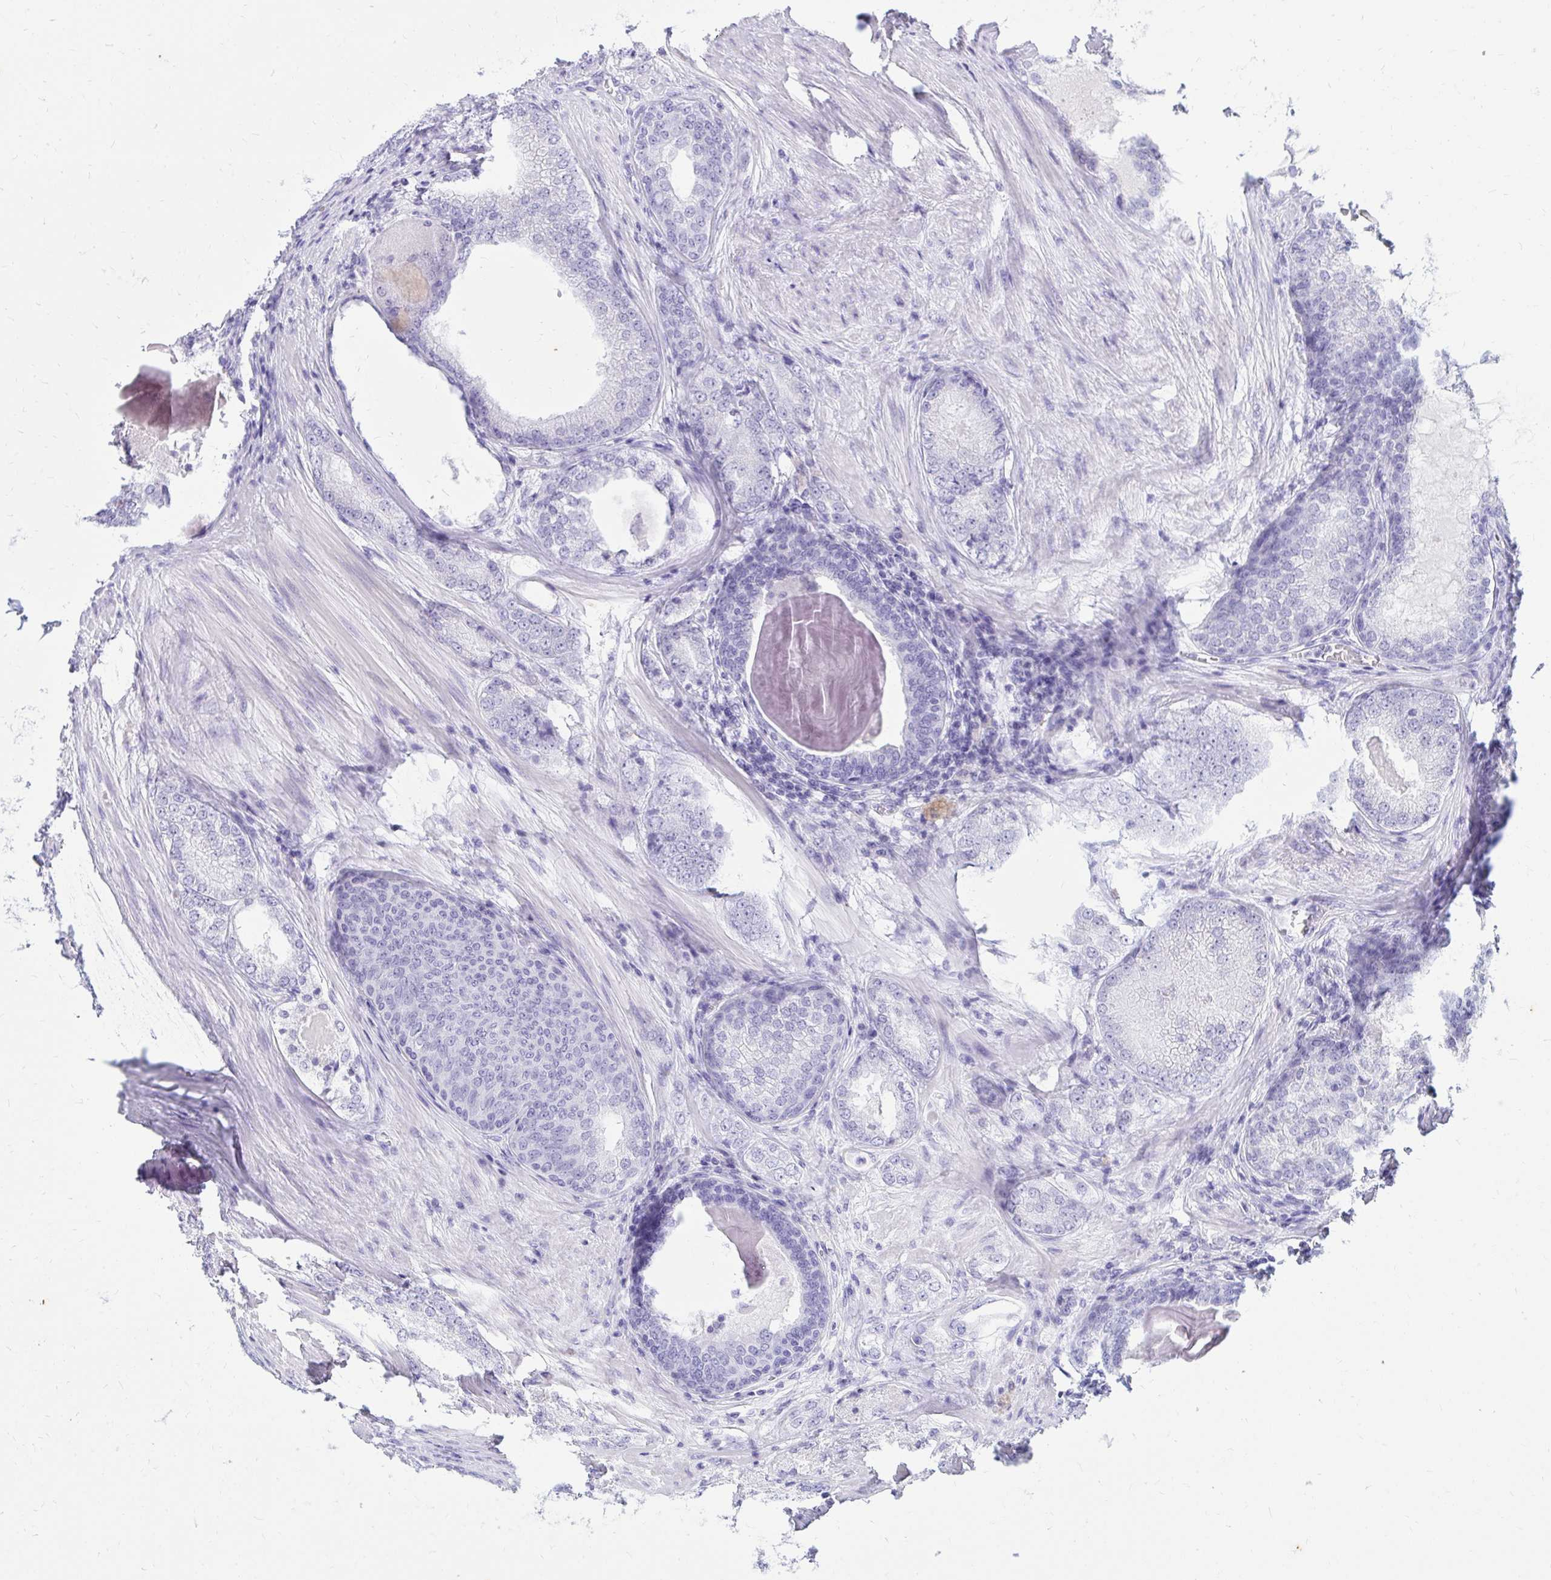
{"staining": {"intensity": "negative", "quantity": "none", "location": "none"}, "tissue": "prostate cancer", "cell_type": "Tumor cells", "image_type": "cancer", "snomed": [{"axis": "morphology", "description": "Adenocarcinoma, NOS"}, {"axis": "morphology", "description": "Adenocarcinoma, Low grade"}, {"axis": "topography", "description": "Prostate"}], "caption": "Immunohistochemistry photomicrograph of neoplastic tissue: prostate adenocarcinoma (low-grade) stained with DAB (3,3'-diaminobenzidine) demonstrates no significant protein expression in tumor cells.", "gene": "NANOGNB", "patient": {"sex": "male", "age": 68}}